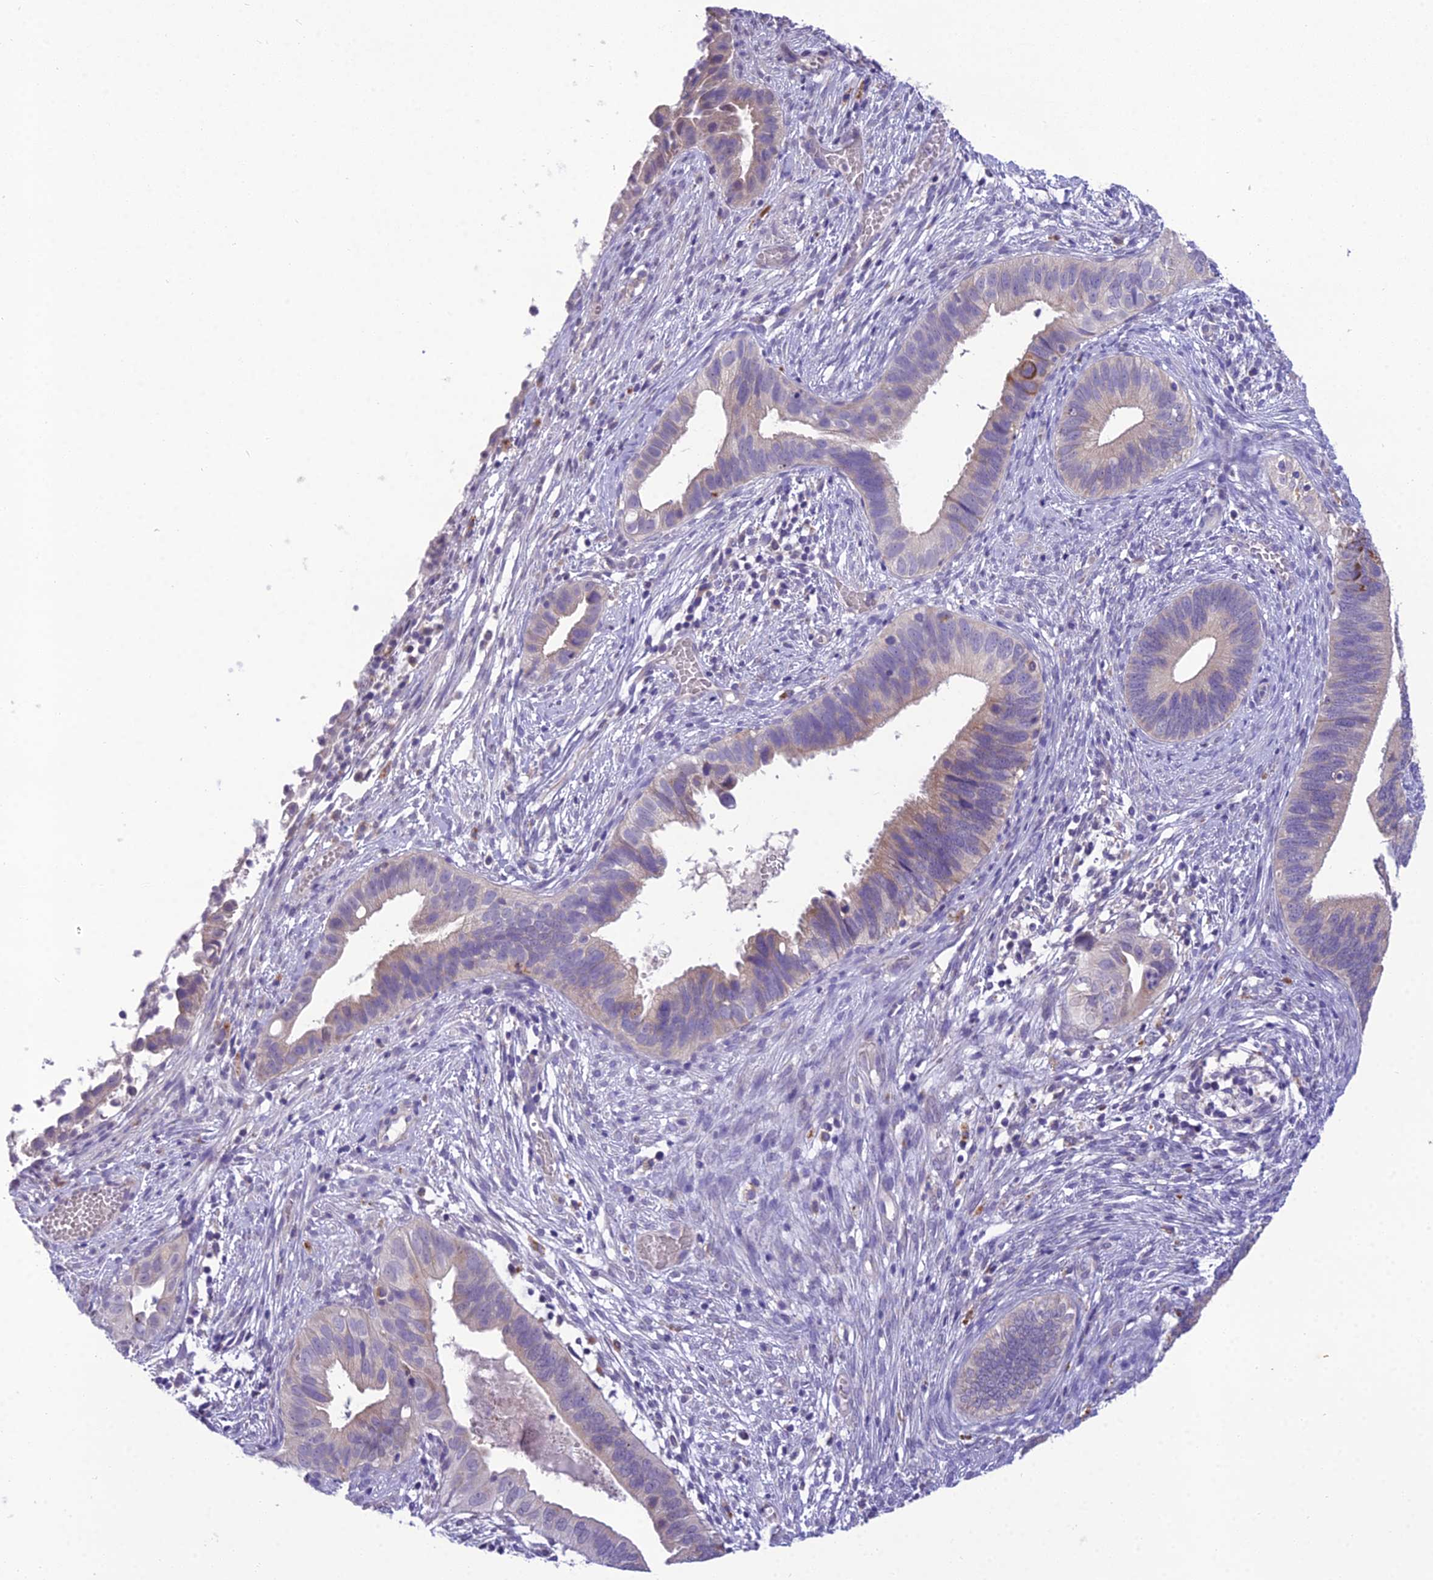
{"staining": {"intensity": "weak", "quantity": "<25%", "location": "cytoplasmic/membranous"}, "tissue": "cervical cancer", "cell_type": "Tumor cells", "image_type": "cancer", "snomed": [{"axis": "morphology", "description": "Adenocarcinoma, NOS"}, {"axis": "topography", "description": "Cervix"}], "caption": "DAB immunohistochemical staining of human cervical adenocarcinoma reveals no significant staining in tumor cells.", "gene": "MIIP", "patient": {"sex": "female", "age": 42}}